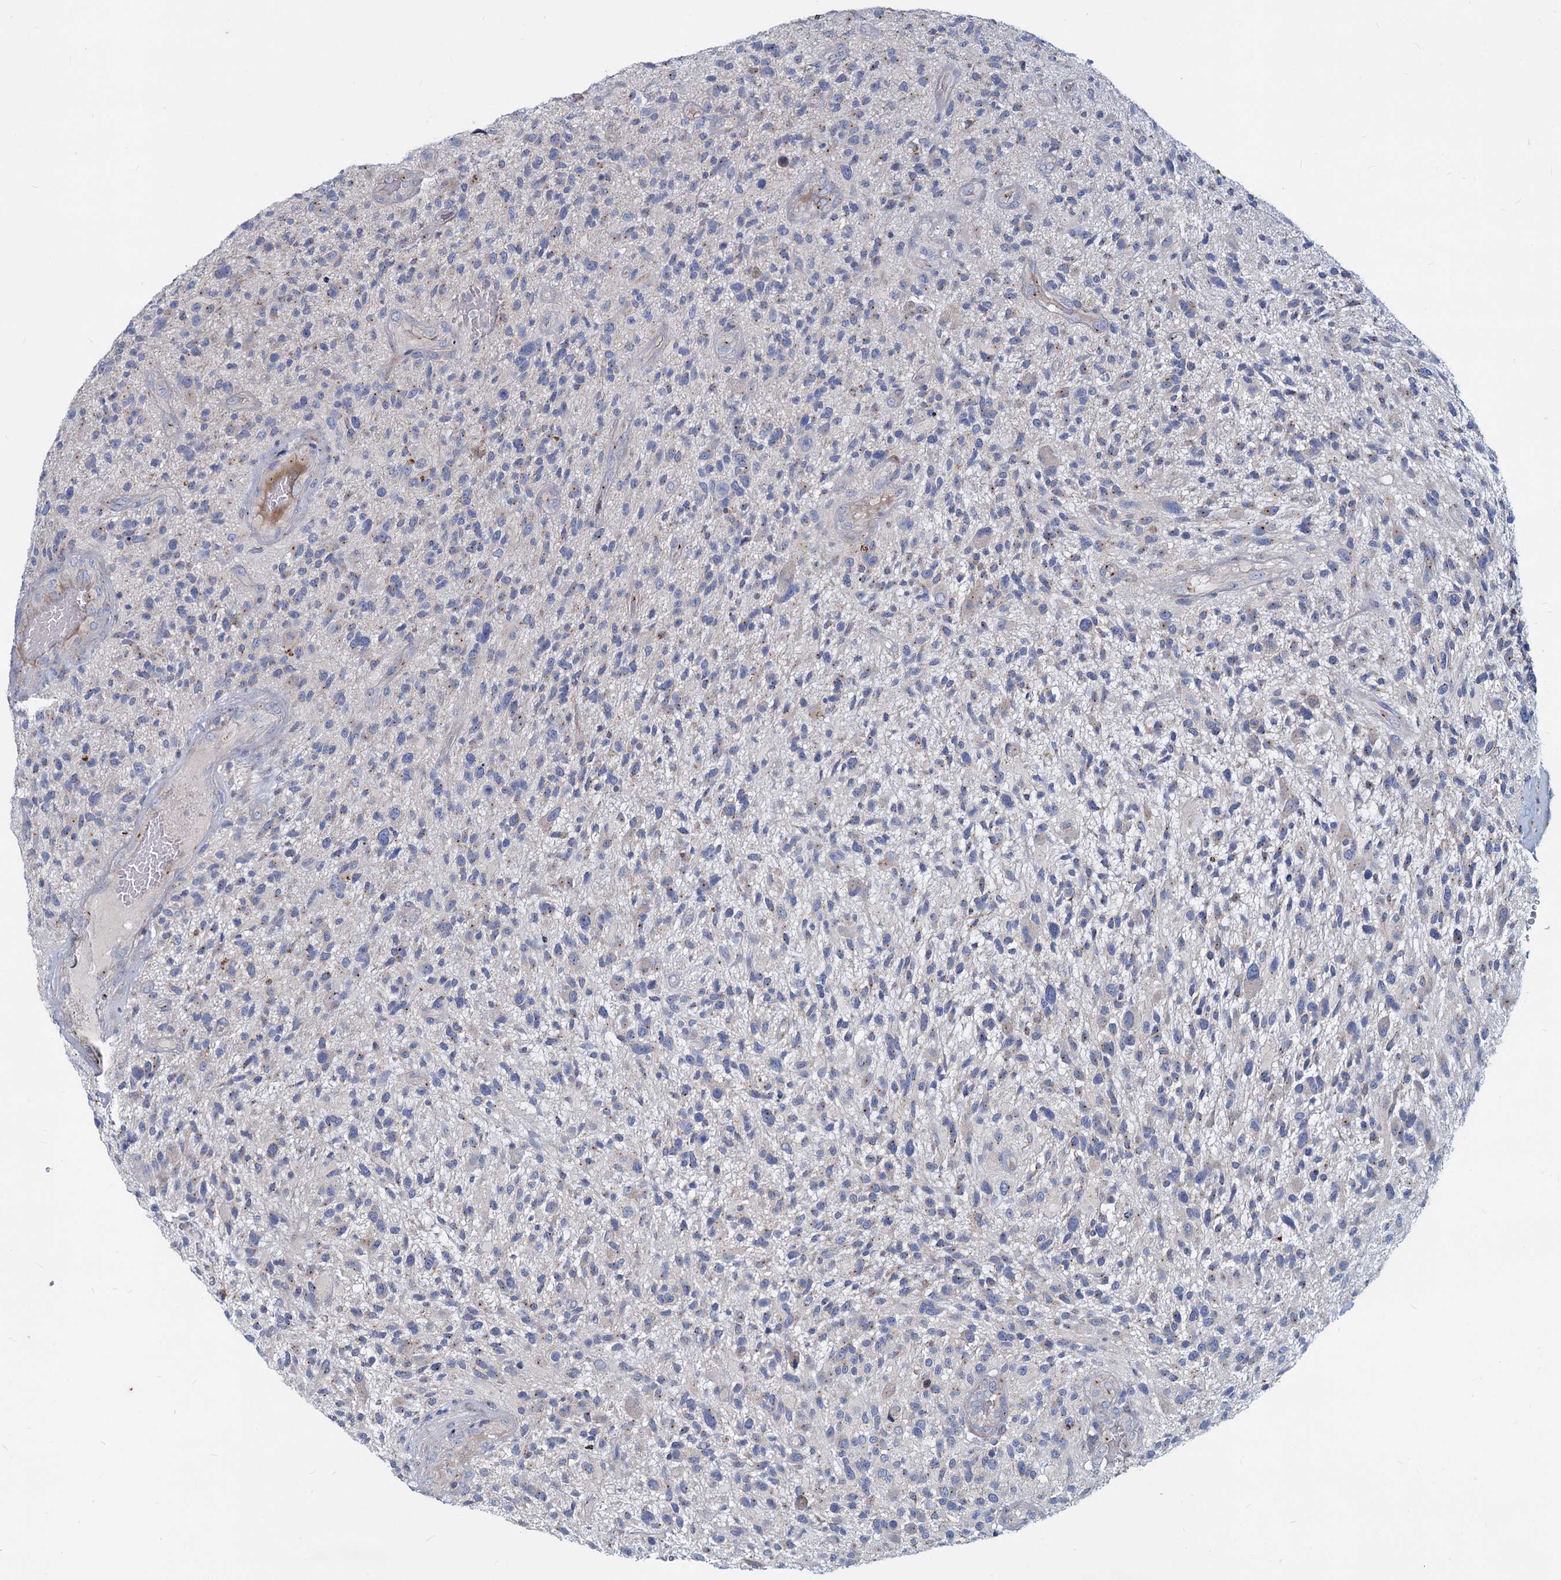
{"staining": {"intensity": "negative", "quantity": "none", "location": "none"}, "tissue": "glioma", "cell_type": "Tumor cells", "image_type": "cancer", "snomed": [{"axis": "morphology", "description": "Glioma, malignant, High grade"}, {"axis": "topography", "description": "Brain"}], "caption": "Immunohistochemical staining of human high-grade glioma (malignant) demonstrates no significant positivity in tumor cells.", "gene": "AGBL4", "patient": {"sex": "male", "age": 47}}